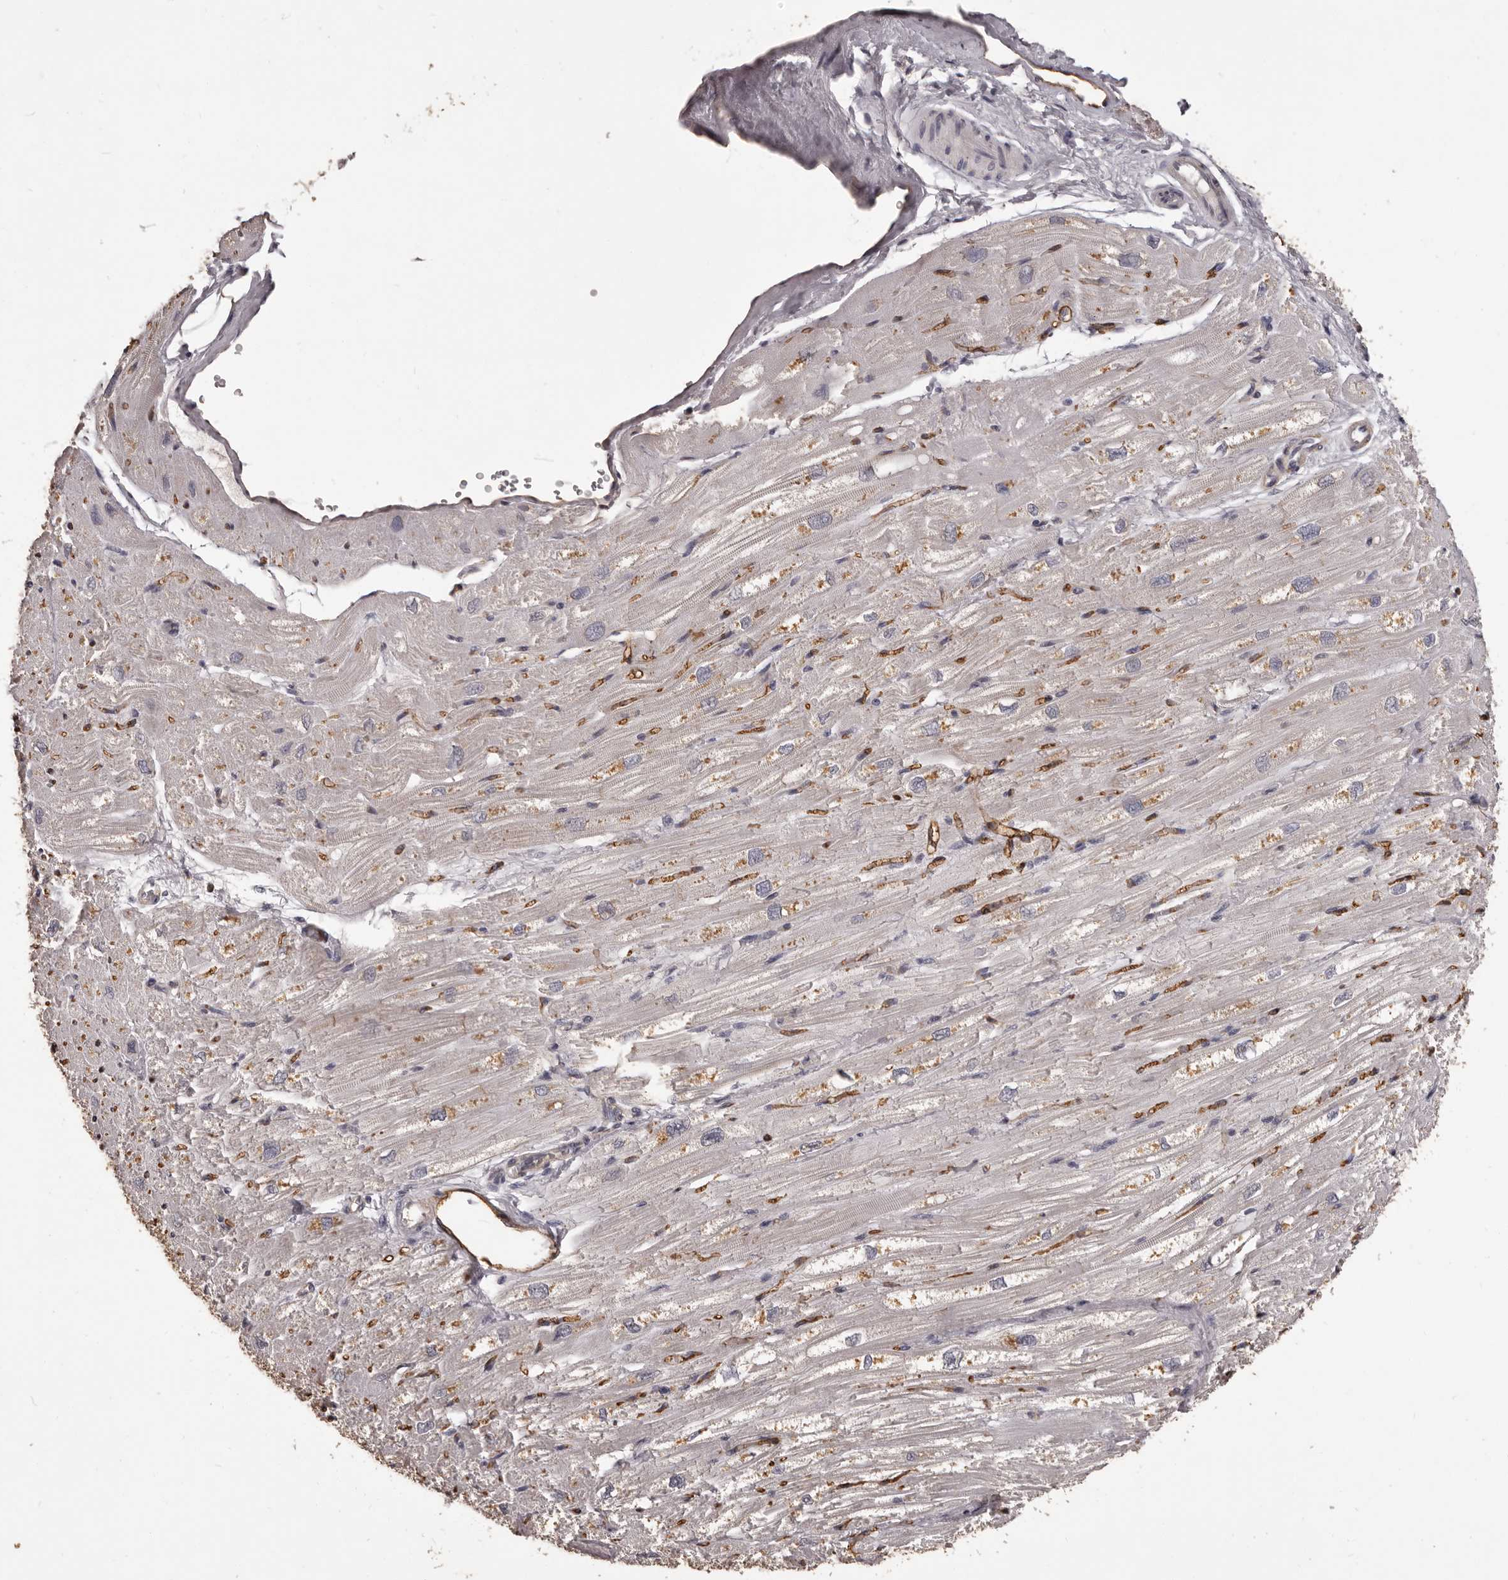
{"staining": {"intensity": "moderate", "quantity": "<25%", "location": "cytoplasmic/membranous"}, "tissue": "heart muscle", "cell_type": "Cardiomyocytes", "image_type": "normal", "snomed": [{"axis": "morphology", "description": "Normal tissue, NOS"}, {"axis": "topography", "description": "Heart"}], "caption": "DAB immunohistochemical staining of benign human heart muscle shows moderate cytoplasmic/membranous protein staining in approximately <25% of cardiomyocytes.", "gene": "GPR78", "patient": {"sex": "male", "age": 50}}